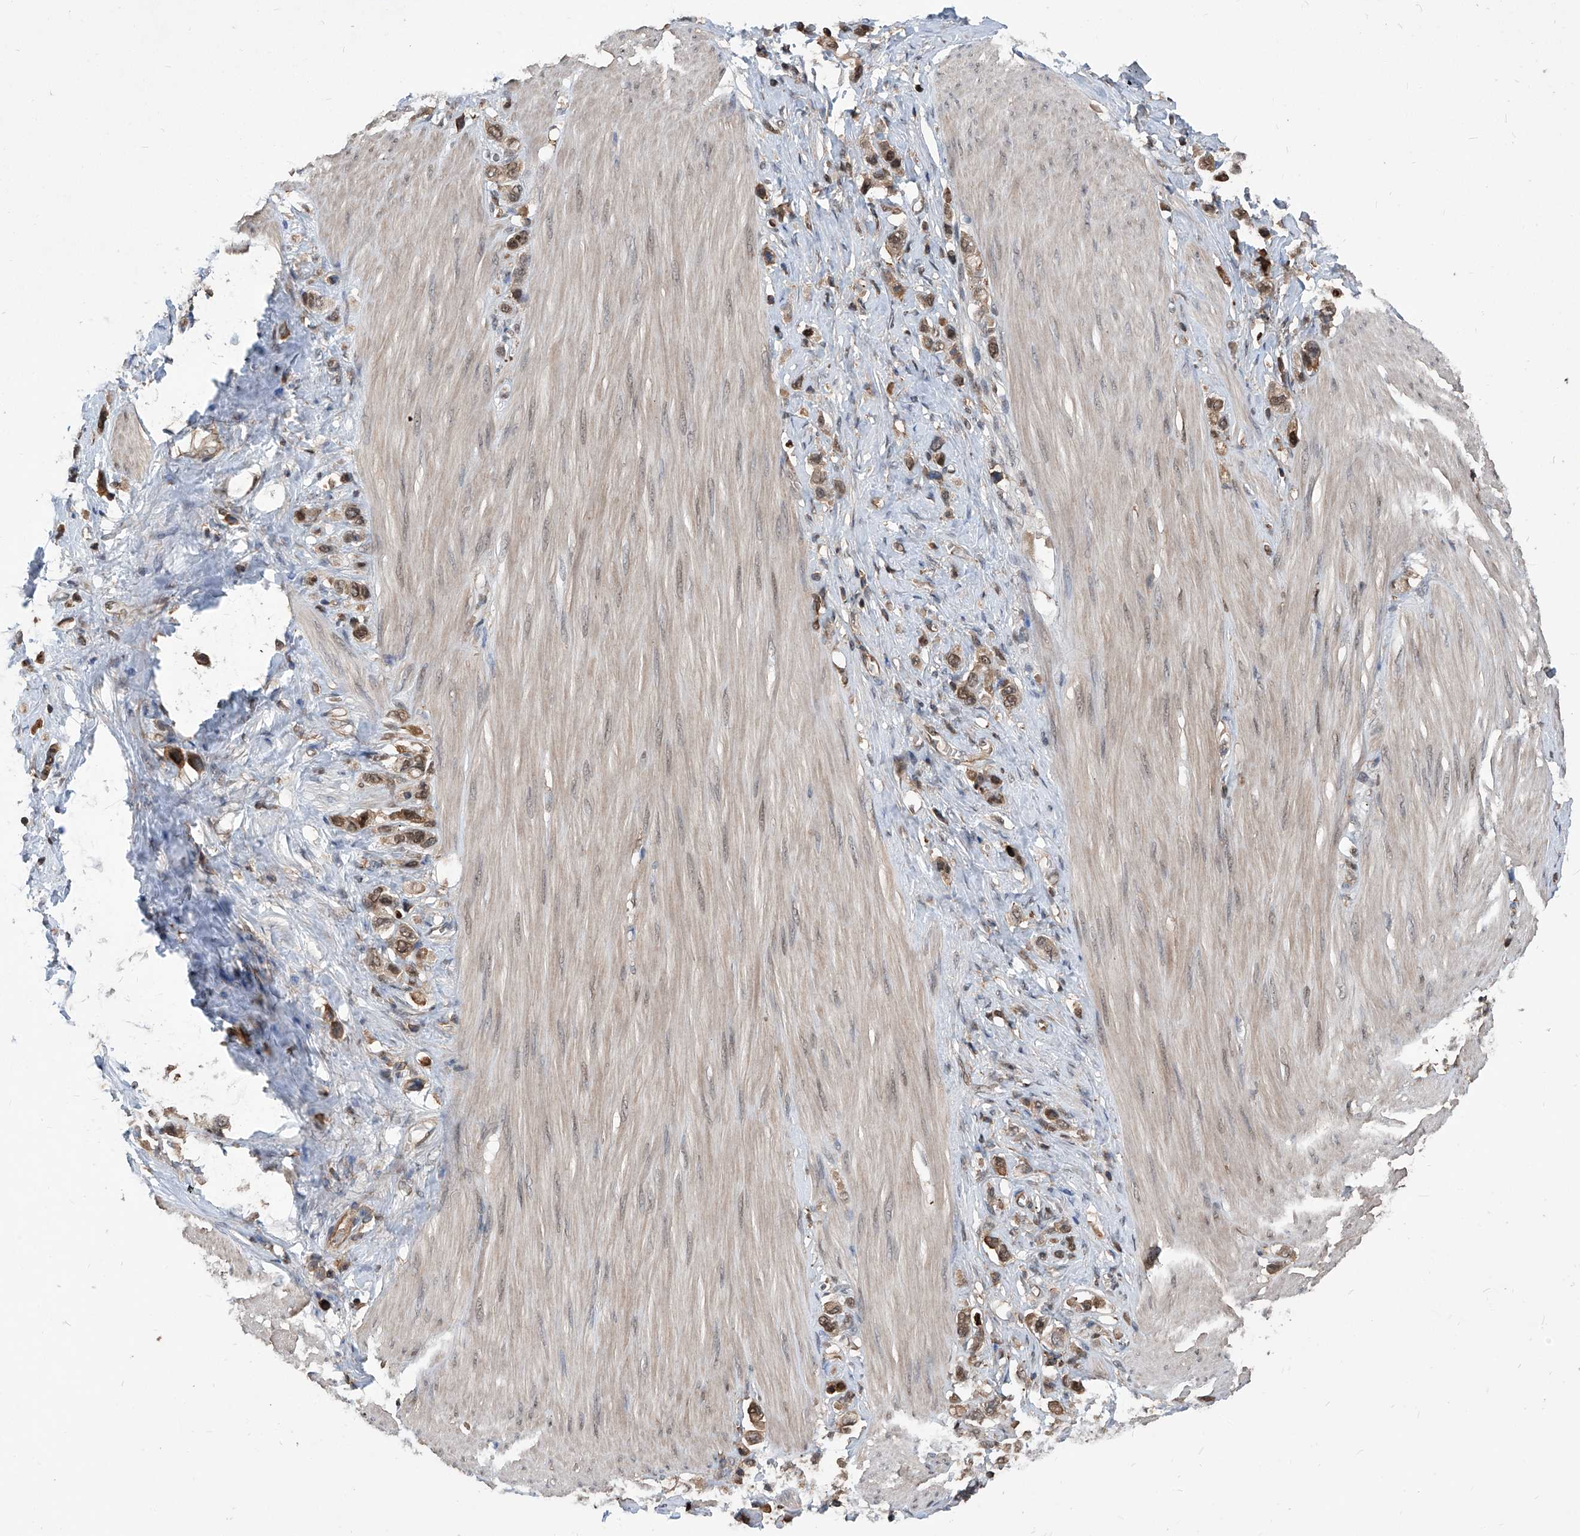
{"staining": {"intensity": "moderate", "quantity": ">75%", "location": "cytoplasmic/membranous,nuclear"}, "tissue": "stomach cancer", "cell_type": "Tumor cells", "image_type": "cancer", "snomed": [{"axis": "morphology", "description": "Adenocarcinoma, NOS"}, {"axis": "topography", "description": "Stomach"}], "caption": "There is medium levels of moderate cytoplasmic/membranous and nuclear positivity in tumor cells of stomach cancer (adenocarcinoma), as demonstrated by immunohistochemical staining (brown color).", "gene": "PSMB1", "patient": {"sex": "female", "age": 65}}